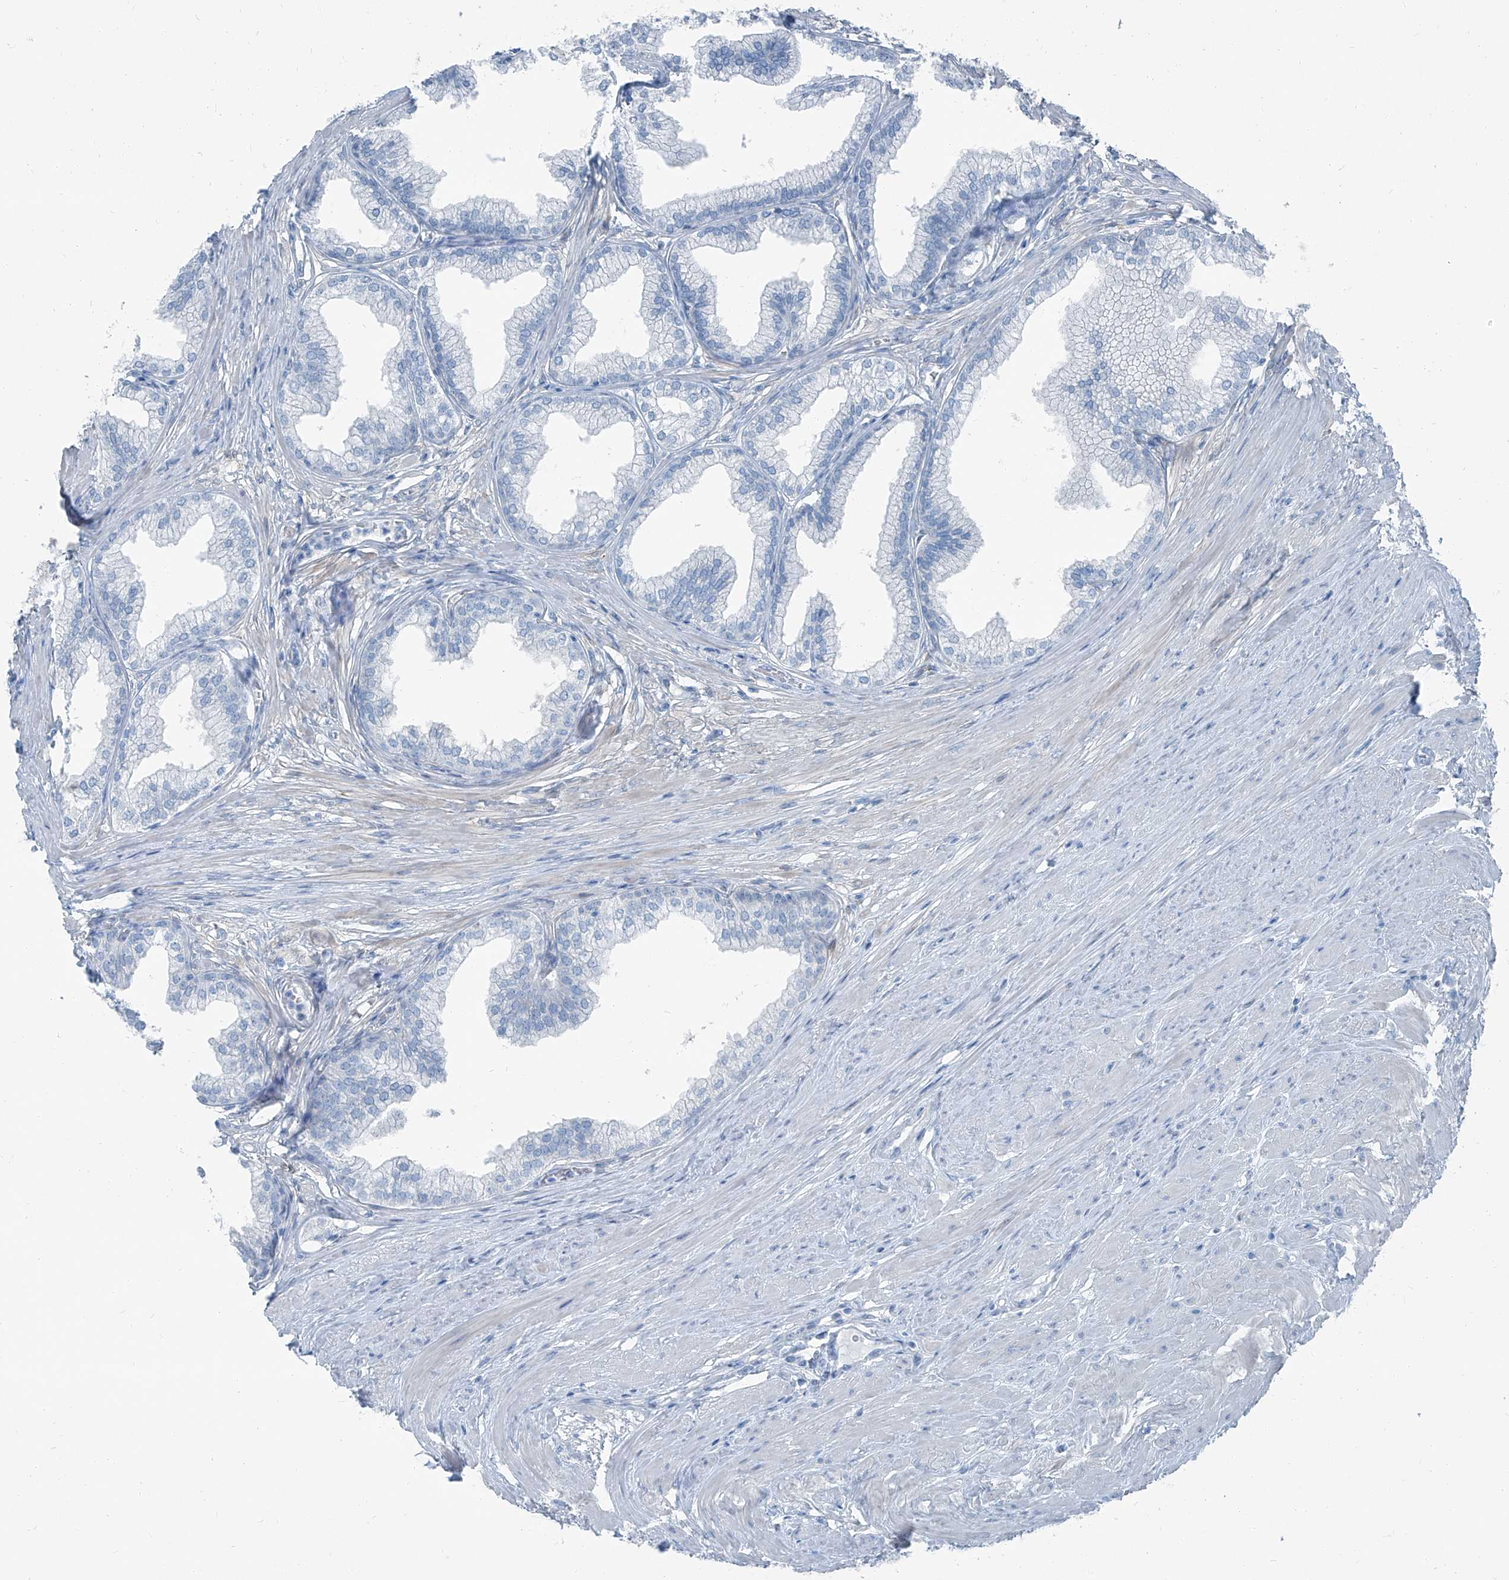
{"staining": {"intensity": "negative", "quantity": "none", "location": "none"}, "tissue": "prostate", "cell_type": "Glandular cells", "image_type": "normal", "snomed": [{"axis": "morphology", "description": "Normal tissue, NOS"}, {"axis": "morphology", "description": "Urothelial carcinoma, Low grade"}, {"axis": "topography", "description": "Urinary bladder"}, {"axis": "topography", "description": "Prostate"}], "caption": "High magnification brightfield microscopy of unremarkable prostate stained with DAB (brown) and counterstained with hematoxylin (blue): glandular cells show no significant staining. (DAB IHC visualized using brightfield microscopy, high magnification).", "gene": "RGN", "patient": {"sex": "male", "age": 60}}